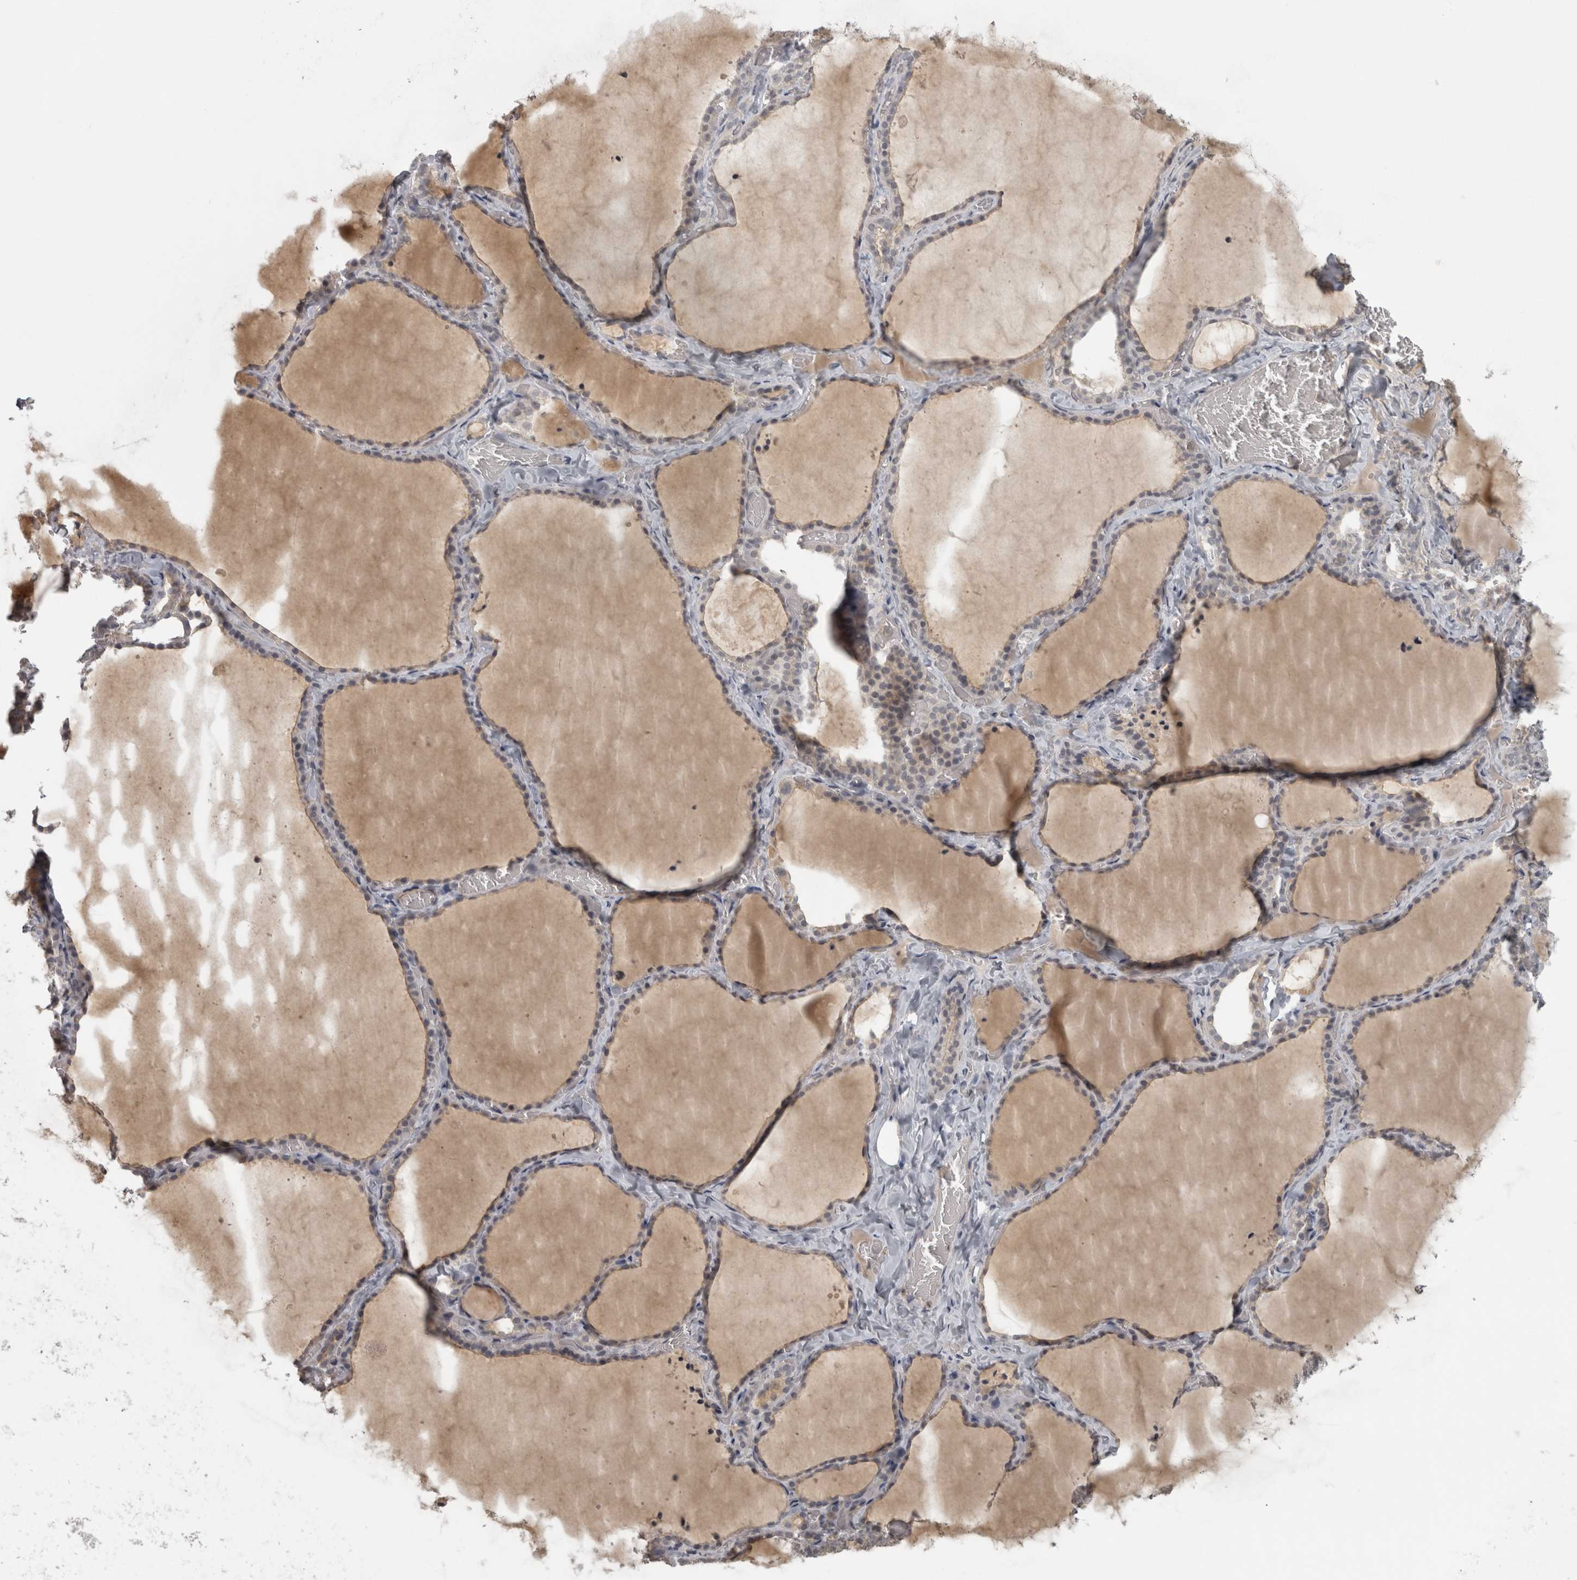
{"staining": {"intensity": "weak", "quantity": "25%-75%", "location": "cytoplasmic/membranous"}, "tissue": "thyroid gland", "cell_type": "Glandular cells", "image_type": "normal", "snomed": [{"axis": "morphology", "description": "Normal tissue, NOS"}, {"axis": "topography", "description": "Thyroid gland"}], "caption": "Weak cytoplasmic/membranous protein expression is present in about 25%-75% of glandular cells in thyroid gland. (DAB = brown stain, brightfield microscopy at high magnification).", "gene": "PPP1R12B", "patient": {"sex": "female", "age": 22}}